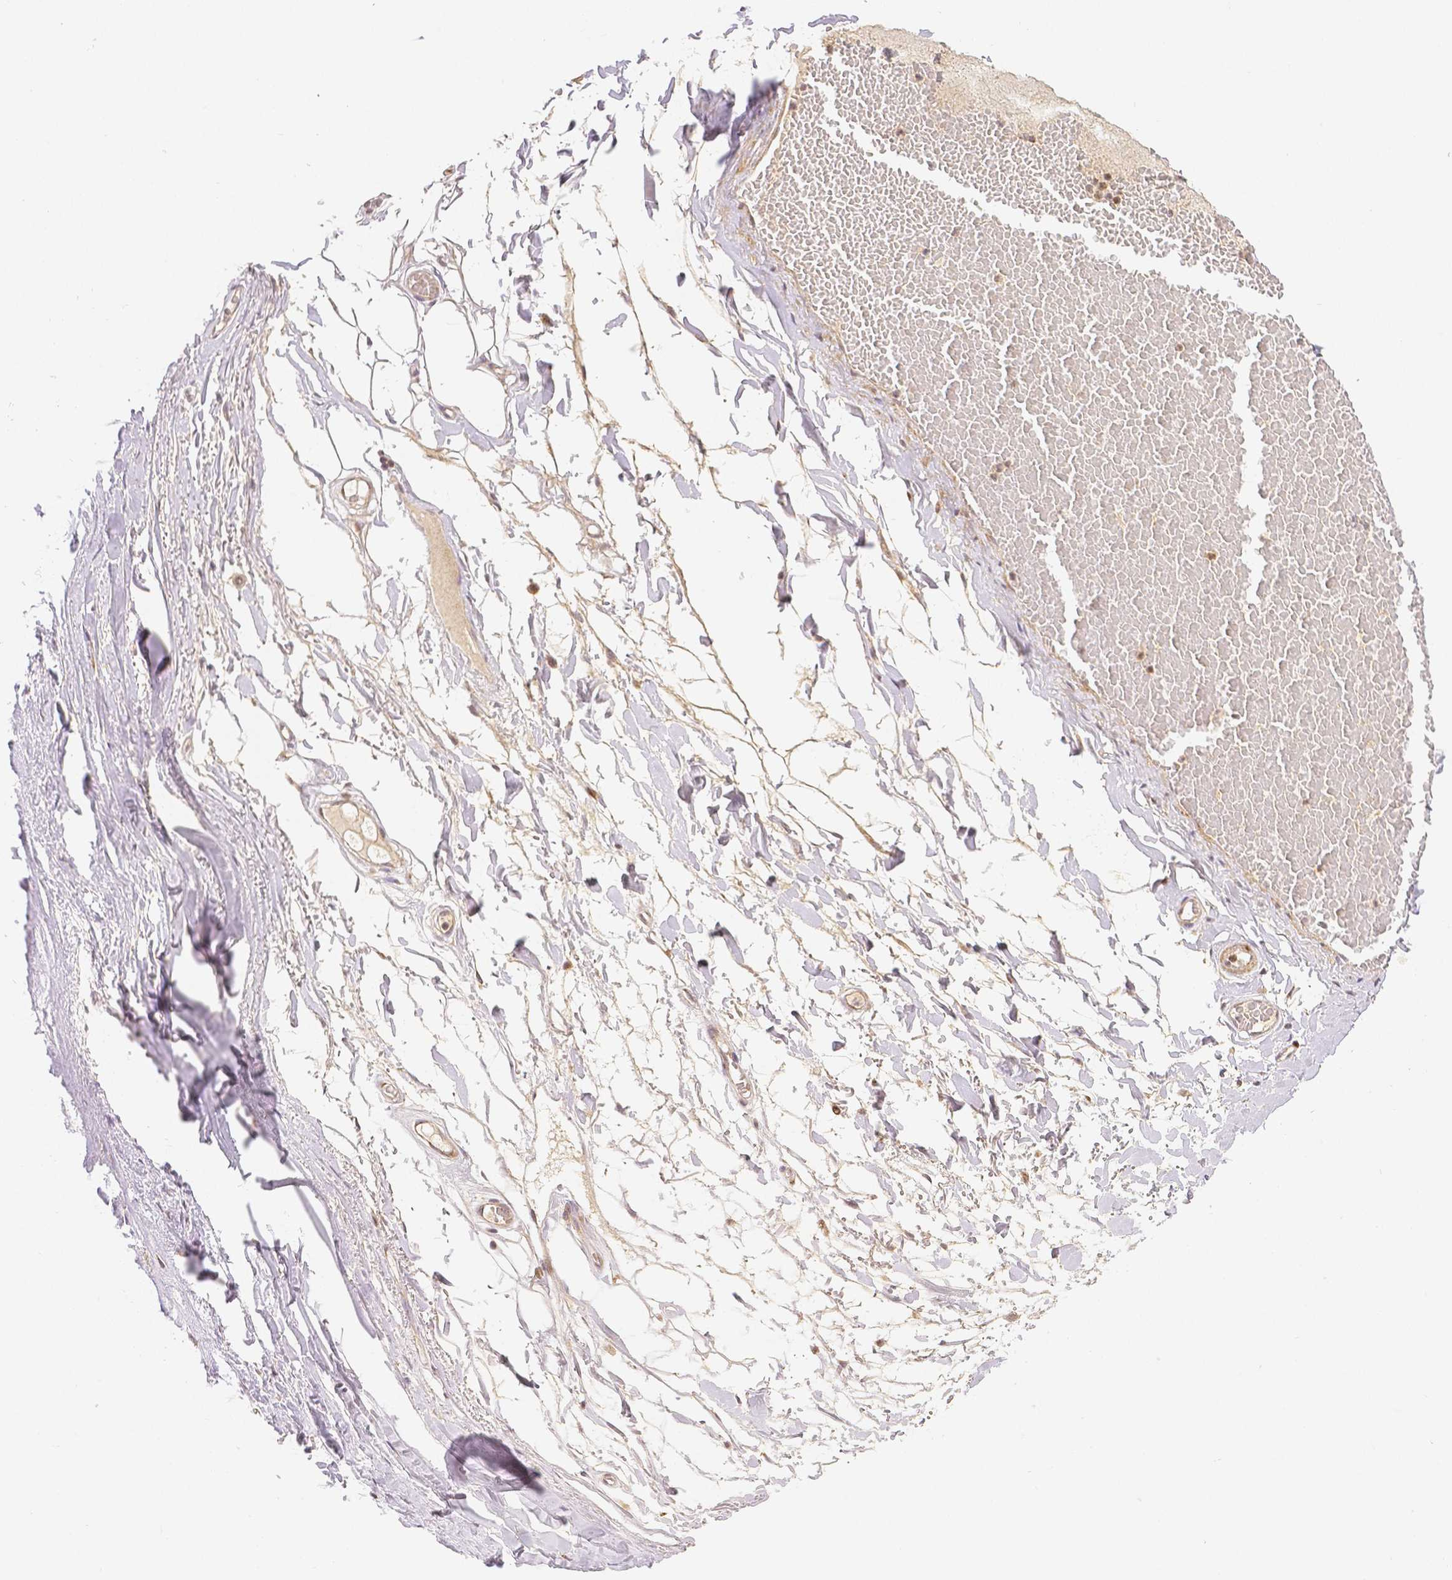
{"staining": {"intensity": "moderate", "quantity": "<25%", "location": "nuclear"}, "tissue": "adipose tissue", "cell_type": "Adipocytes", "image_type": "normal", "snomed": [{"axis": "morphology", "description": "Normal tissue, NOS"}, {"axis": "topography", "description": "Lymph node"}, {"axis": "topography", "description": "Cartilage tissue"}, {"axis": "topography", "description": "Nasopharynx"}], "caption": "Protein expression analysis of unremarkable adipose tissue exhibits moderate nuclear staining in about <25% of adipocytes. (IHC, brightfield microscopy, high magnification).", "gene": "RHOT1", "patient": {"sex": "male", "age": 63}}